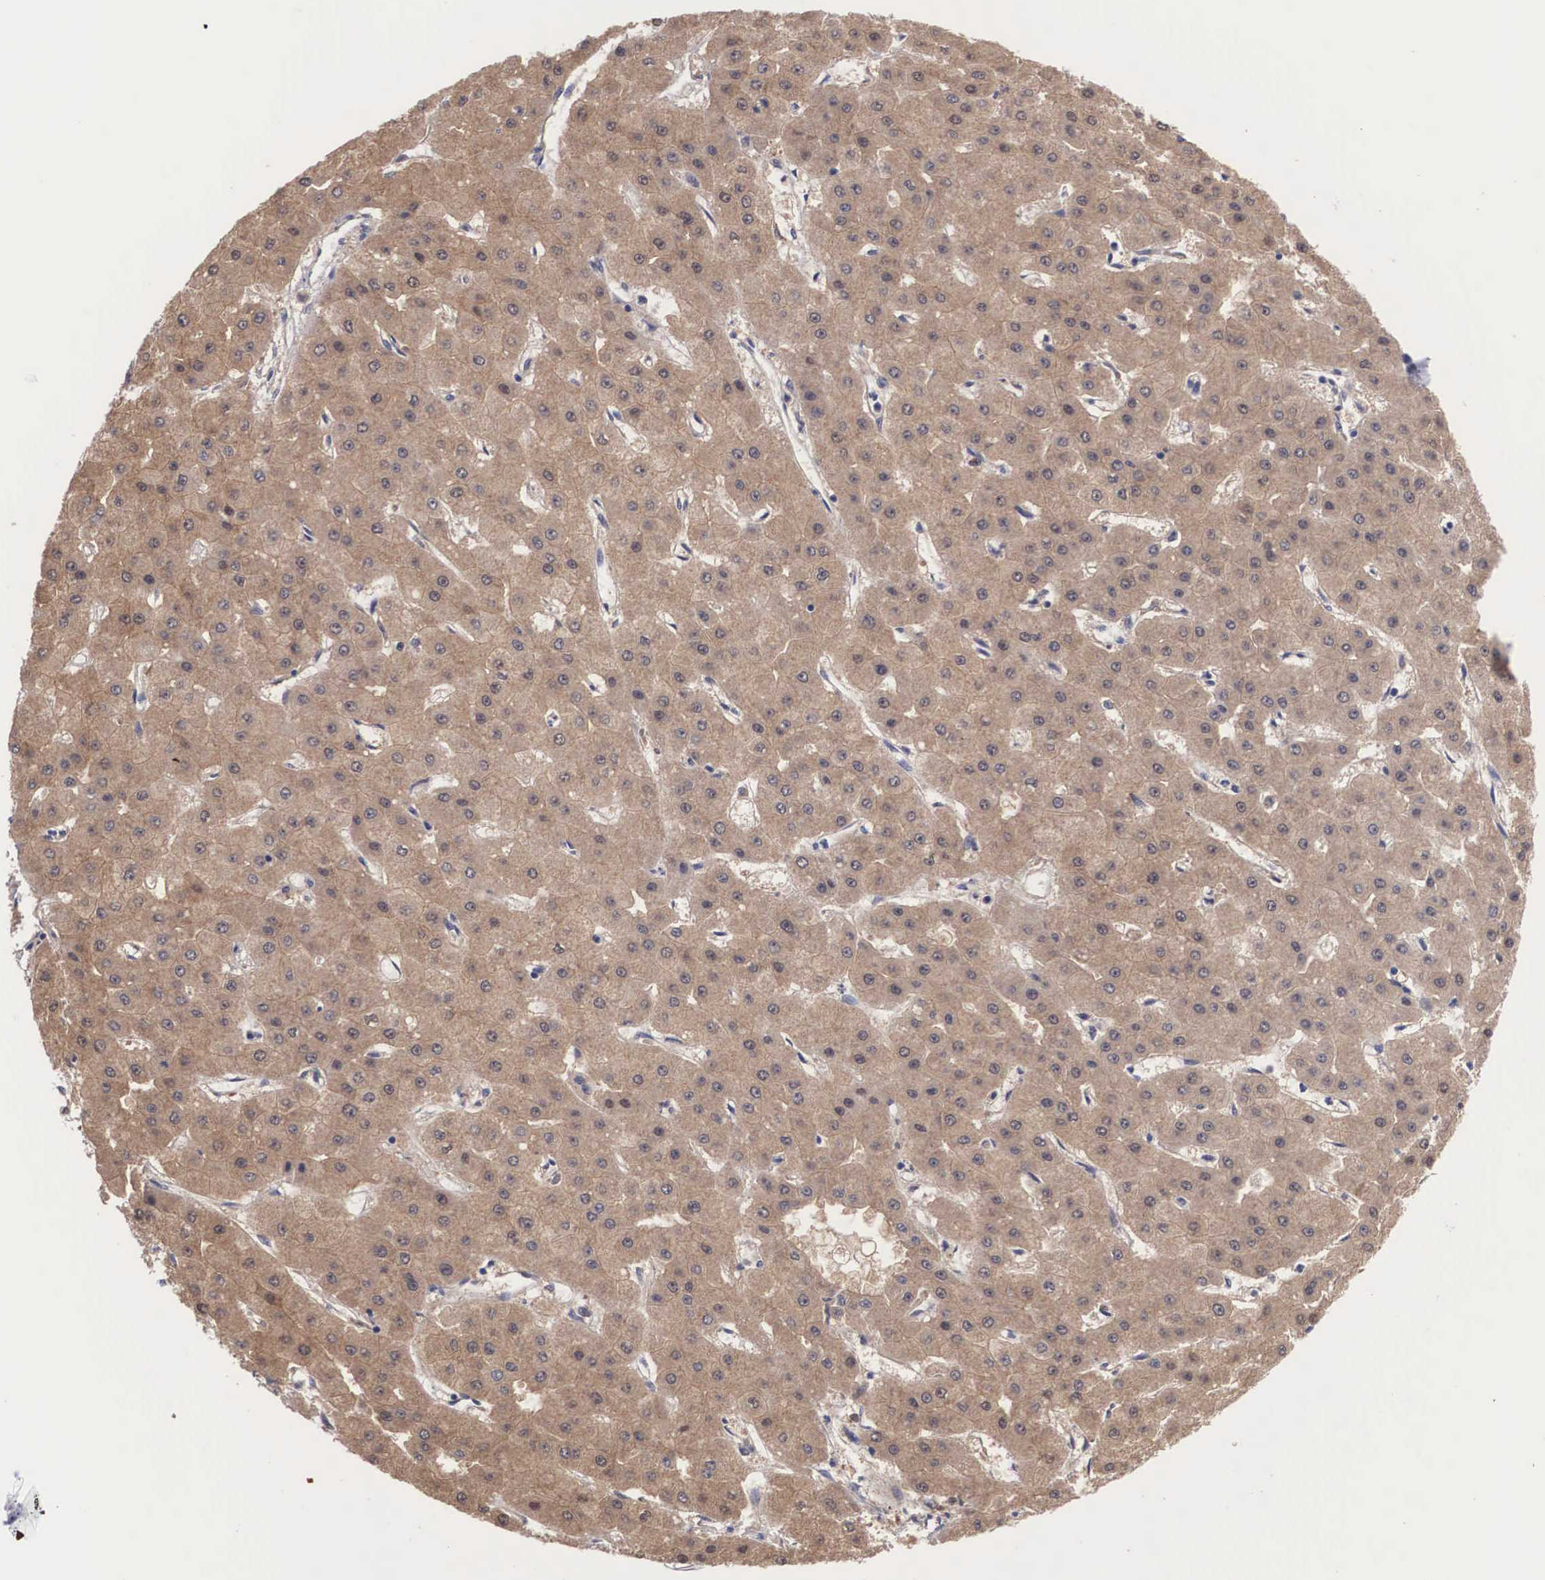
{"staining": {"intensity": "moderate", "quantity": ">75%", "location": "cytoplasmic/membranous"}, "tissue": "liver cancer", "cell_type": "Tumor cells", "image_type": "cancer", "snomed": [{"axis": "morphology", "description": "Carcinoma, Hepatocellular, NOS"}, {"axis": "topography", "description": "Liver"}], "caption": "Liver cancer was stained to show a protein in brown. There is medium levels of moderate cytoplasmic/membranous staining in about >75% of tumor cells.", "gene": "ABHD4", "patient": {"sex": "female", "age": 52}}